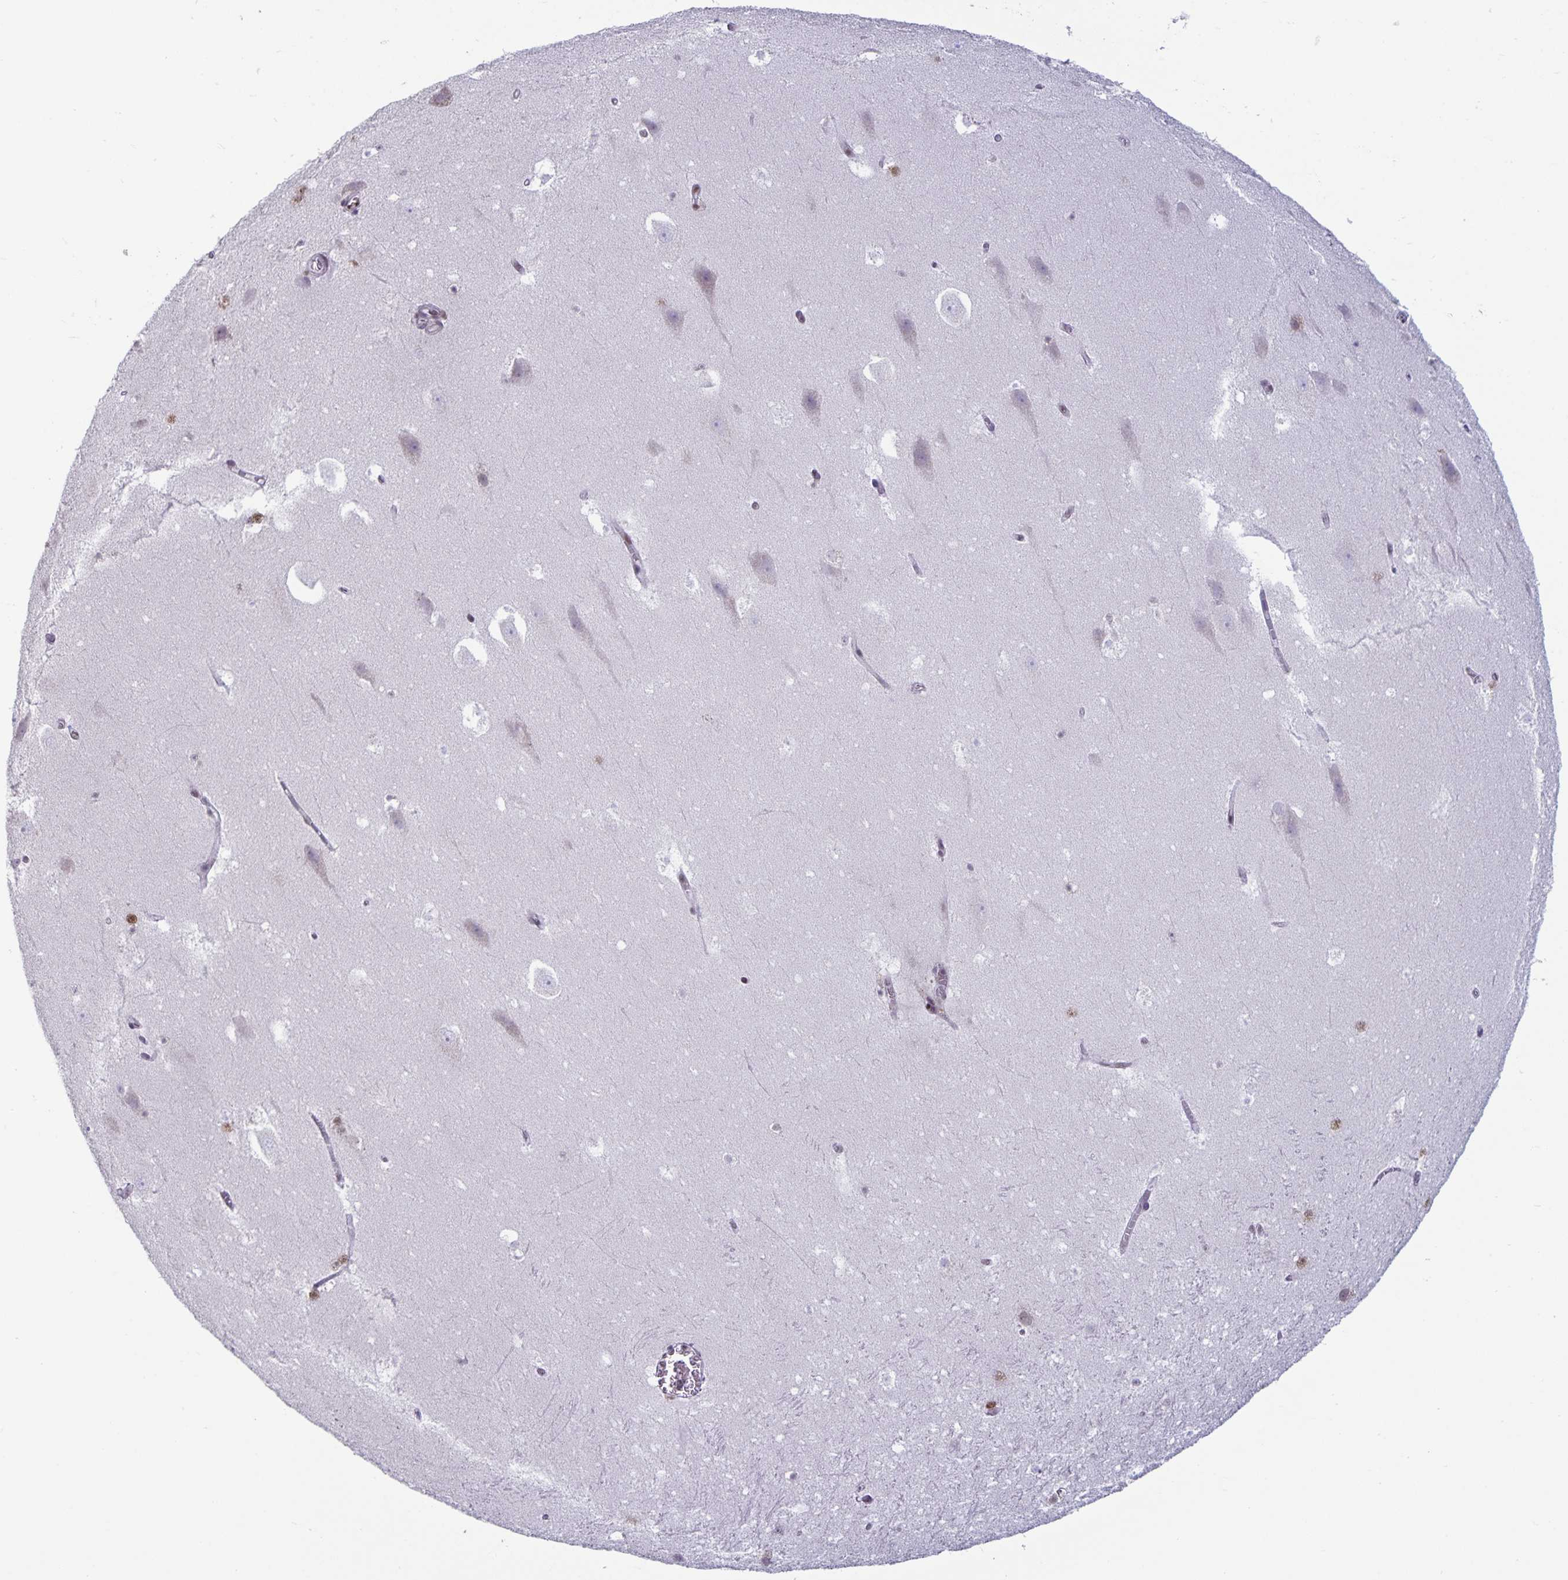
{"staining": {"intensity": "negative", "quantity": "none", "location": "none"}, "tissue": "hippocampus", "cell_type": "Glial cells", "image_type": "normal", "snomed": [{"axis": "morphology", "description": "Normal tissue, NOS"}, {"axis": "topography", "description": "Hippocampus"}], "caption": "An IHC histopathology image of normal hippocampus is shown. There is no staining in glial cells of hippocampus. (Brightfield microscopy of DAB (3,3'-diaminobenzidine) immunohistochemistry at high magnification).", "gene": "JUND", "patient": {"sex": "female", "age": 42}}